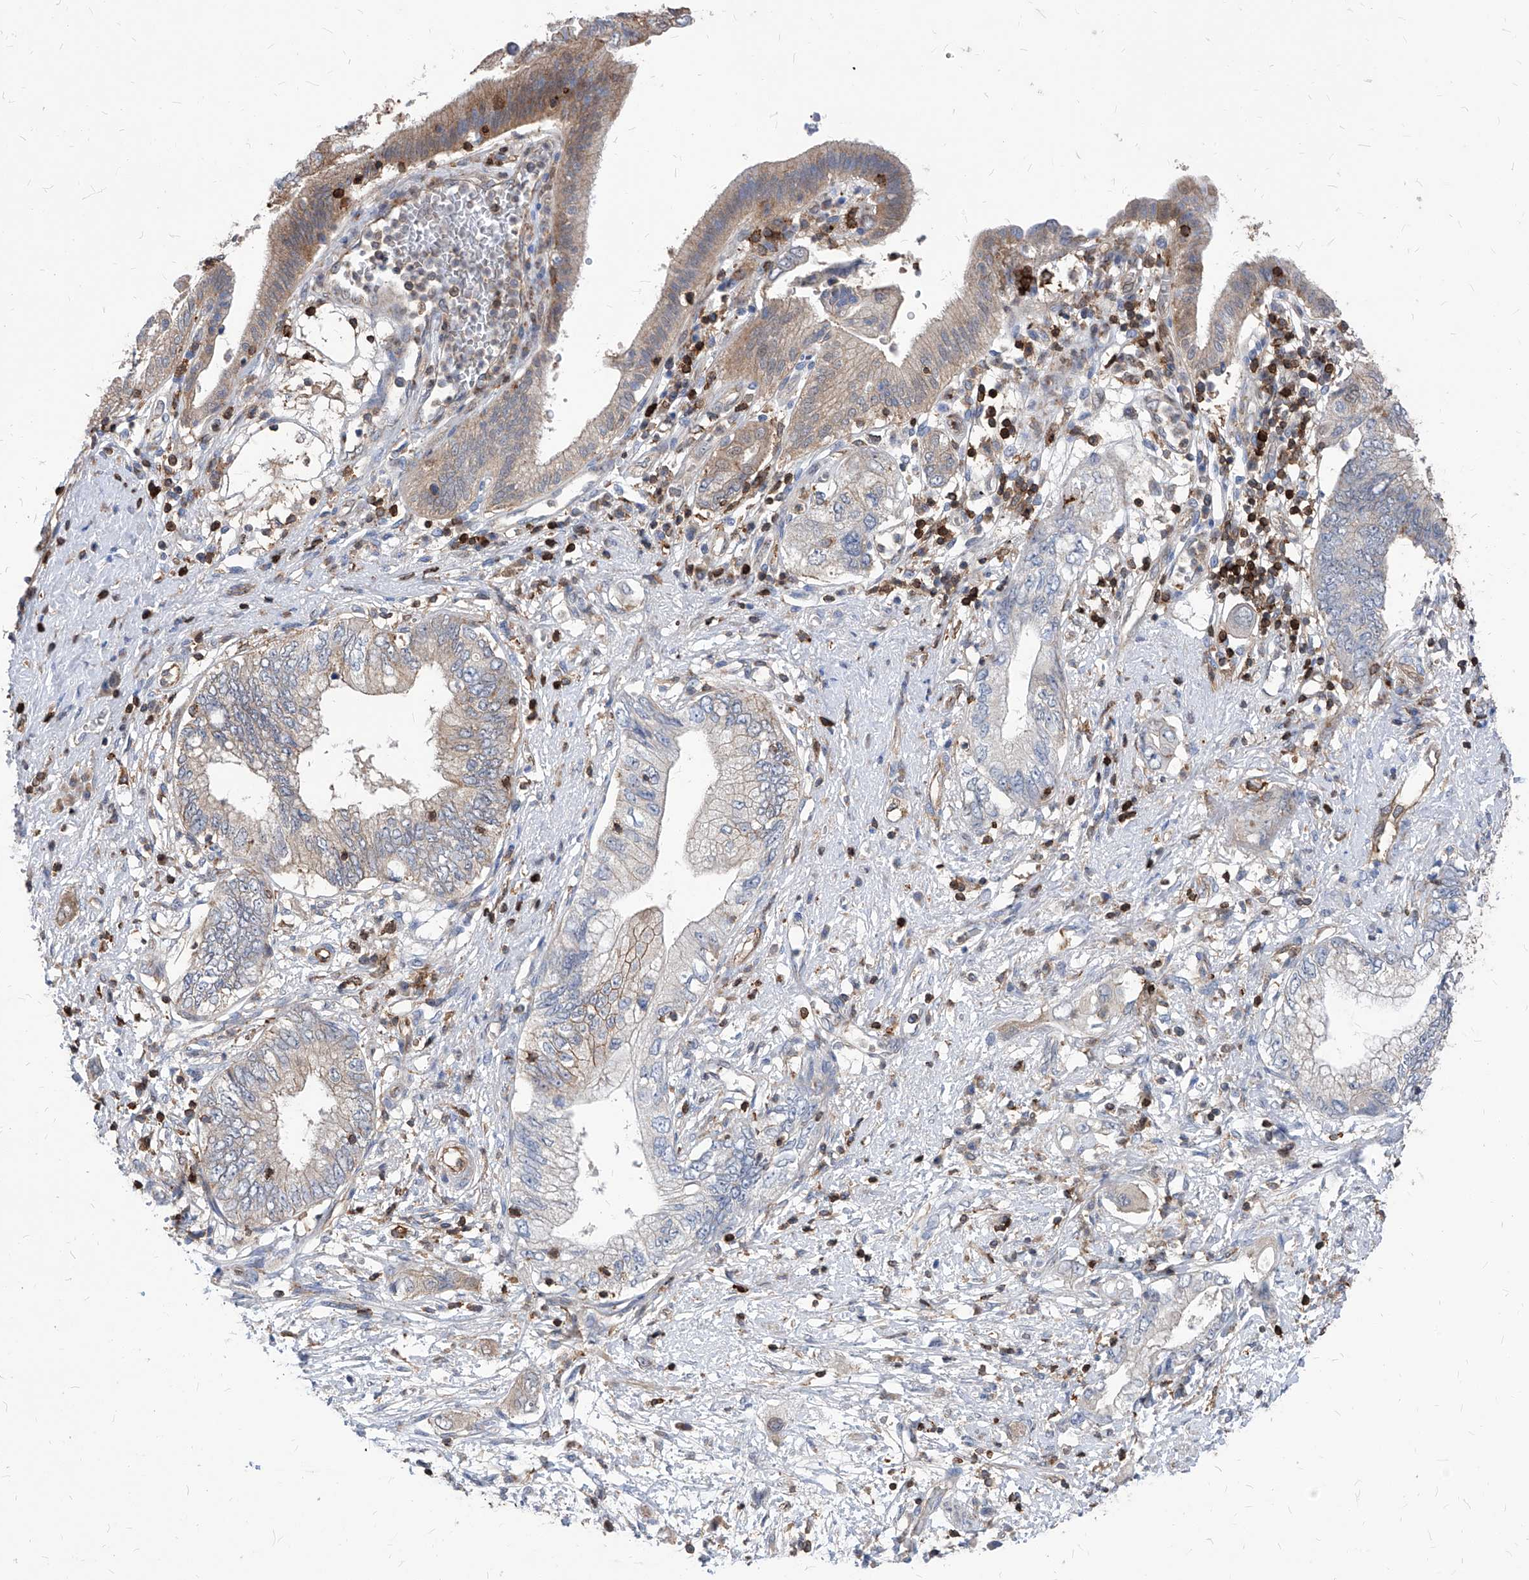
{"staining": {"intensity": "negative", "quantity": "none", "location": "none"}, "tissue": "pancreatic cancer", "cell_type": "Tumor cells", "image_type": "cancer", "snomed": [{"axis": "morphology", "description": "Adenocarcinoma, NOS"}, {"axis": "topography", "description": "Pancreas"}], "caption": "Pancreatic adenocarcinoma stained for a protein using immunohistochemistry (IHC) shows no expression tumor cells.", "gene": "ABRACL", "patient": {"sex": "female", "age": 73}}